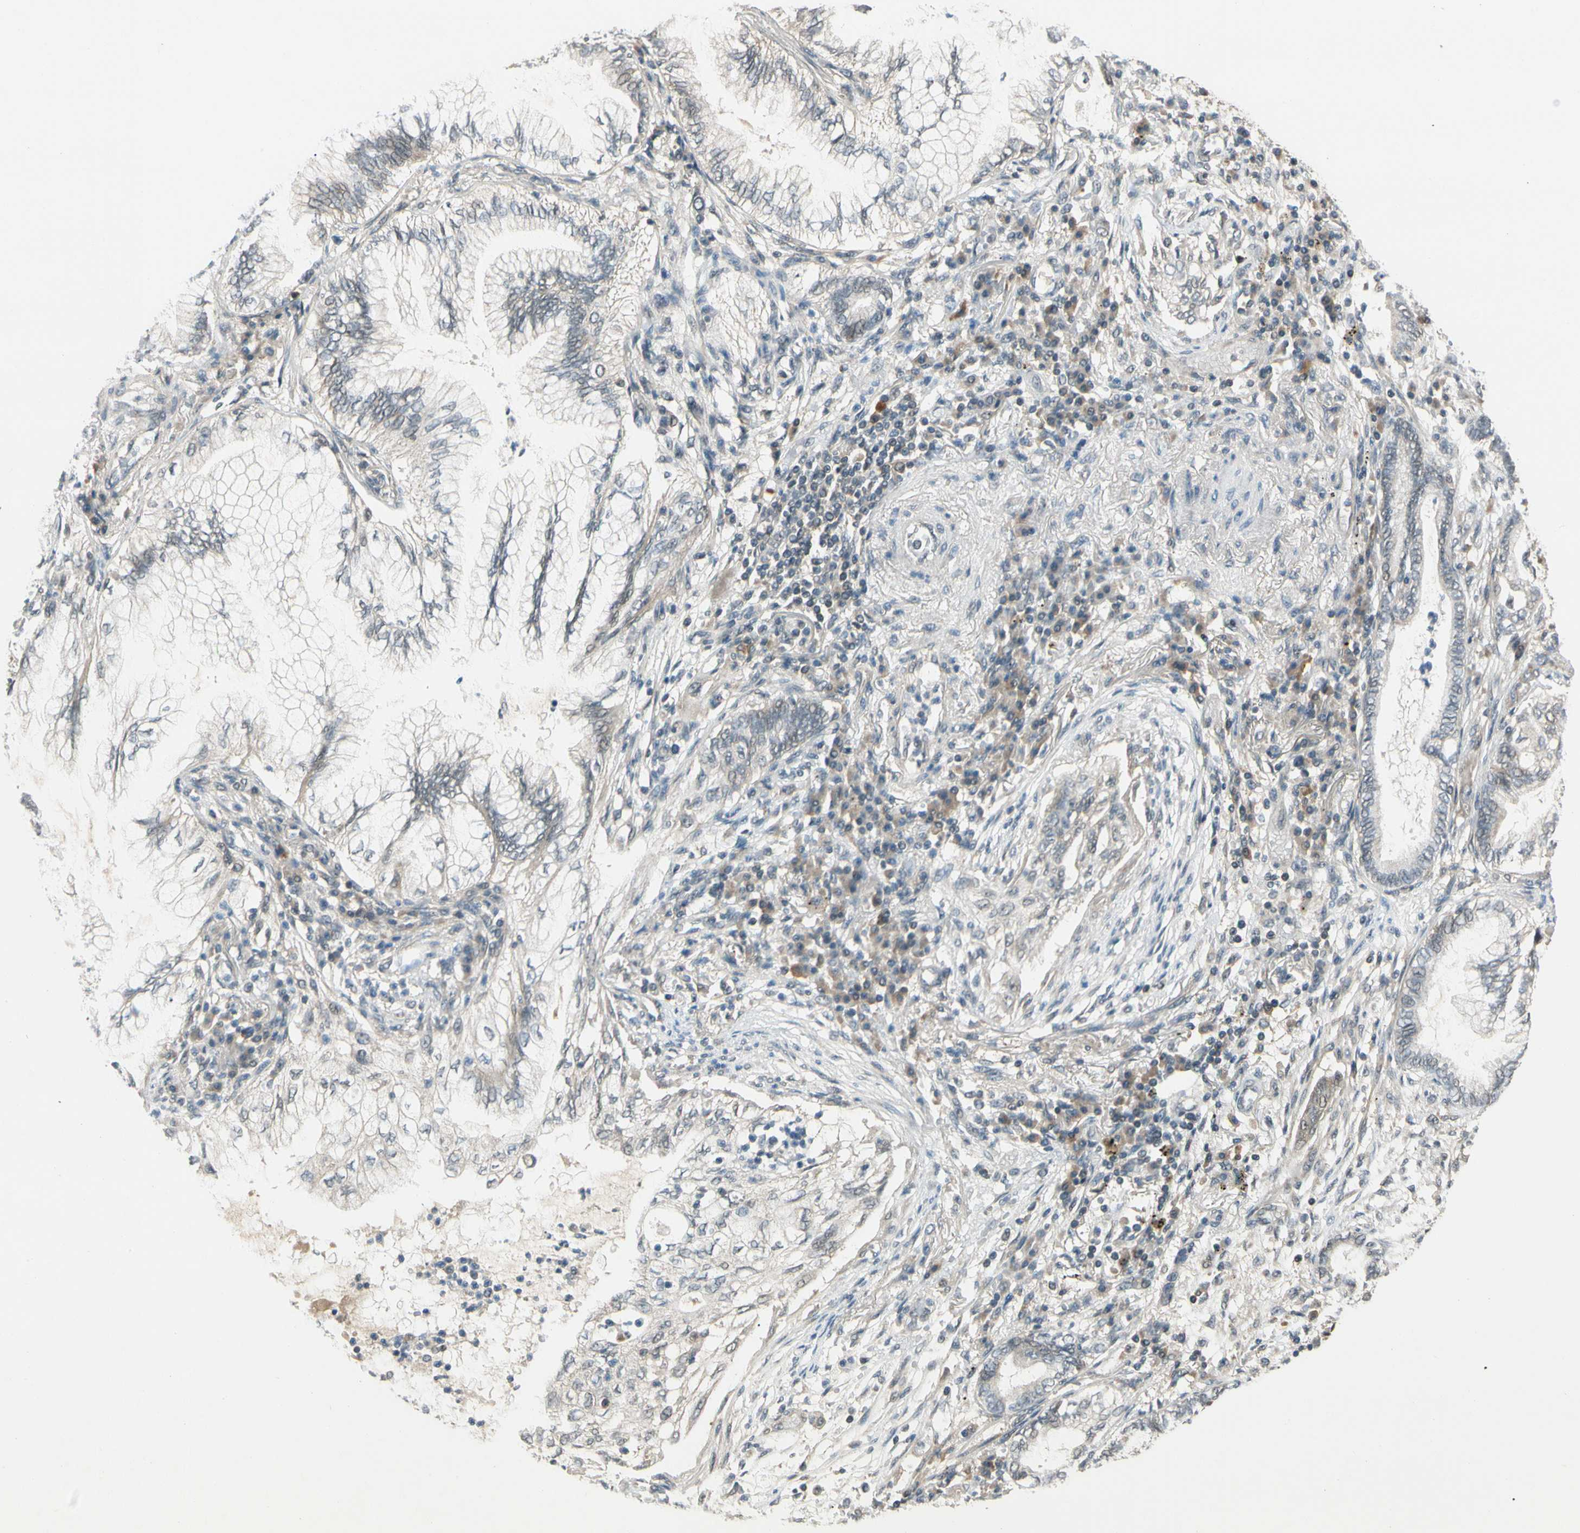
{"staining": {"intensity": "weak", "quantity": "<25%", "location": "cytoplasmic/membranous"}, "tissue": "lung cancer", "cell_type": "Tumor cells", "image_type": "cancer", "snomed": [{"axis": "morphology", "description": "Normal tissue, NOS"}, {"axis": "morphology", "description": "Adenocarcinoma, NOS"}, {"axis": "topography", "description": "Bronchus"}, {"axis": "topography", "description": "Lung"}], "caption": "The histopathology image displays no staining of tumor cells in lung cancer (adenocarcinoma).", "gene": "ZSCAN12", "patient": {"sex": "female", "age": 70}}